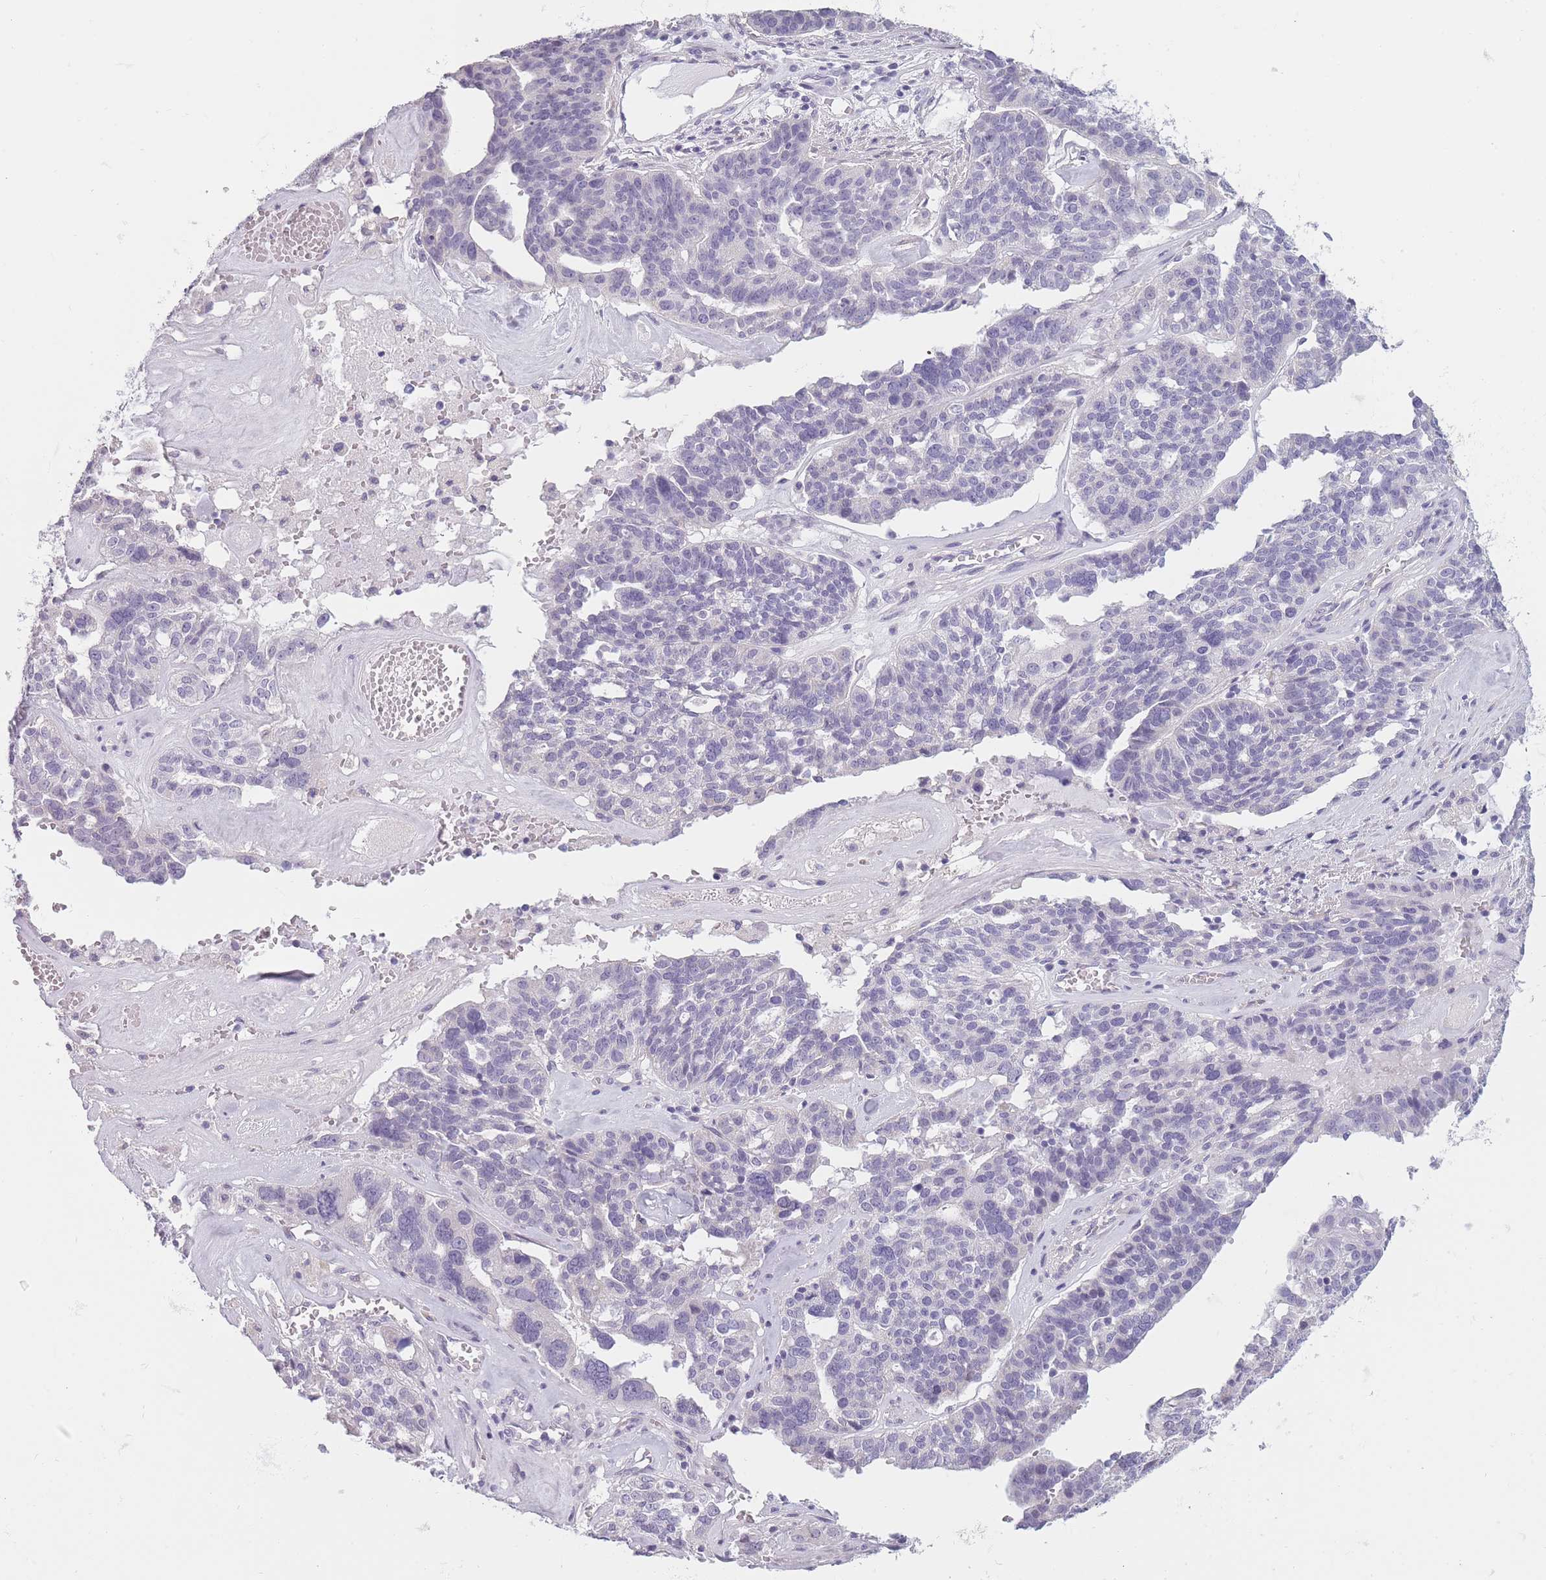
{"staining": {"intensity": "negative", "quantity": "none", "location": "none"}, "tissue": "ovarian cancer", "cell_type": "Tumor cells", "image_type": "cancer", "snomed": [{"axis": "morphology", "description": "Cystadenocarcinoma, serous, NOS"}, {"axis": "topography", "description": "Ovary"}], "caption": "High power microscopy photomicrograph of an immunohistochemistry (IHC) micrograph of ovarian cancer, revealing no significant staining in tumor cells.", "gene": "TMEM236", "patient": {"sex": "female", "age": 59}}